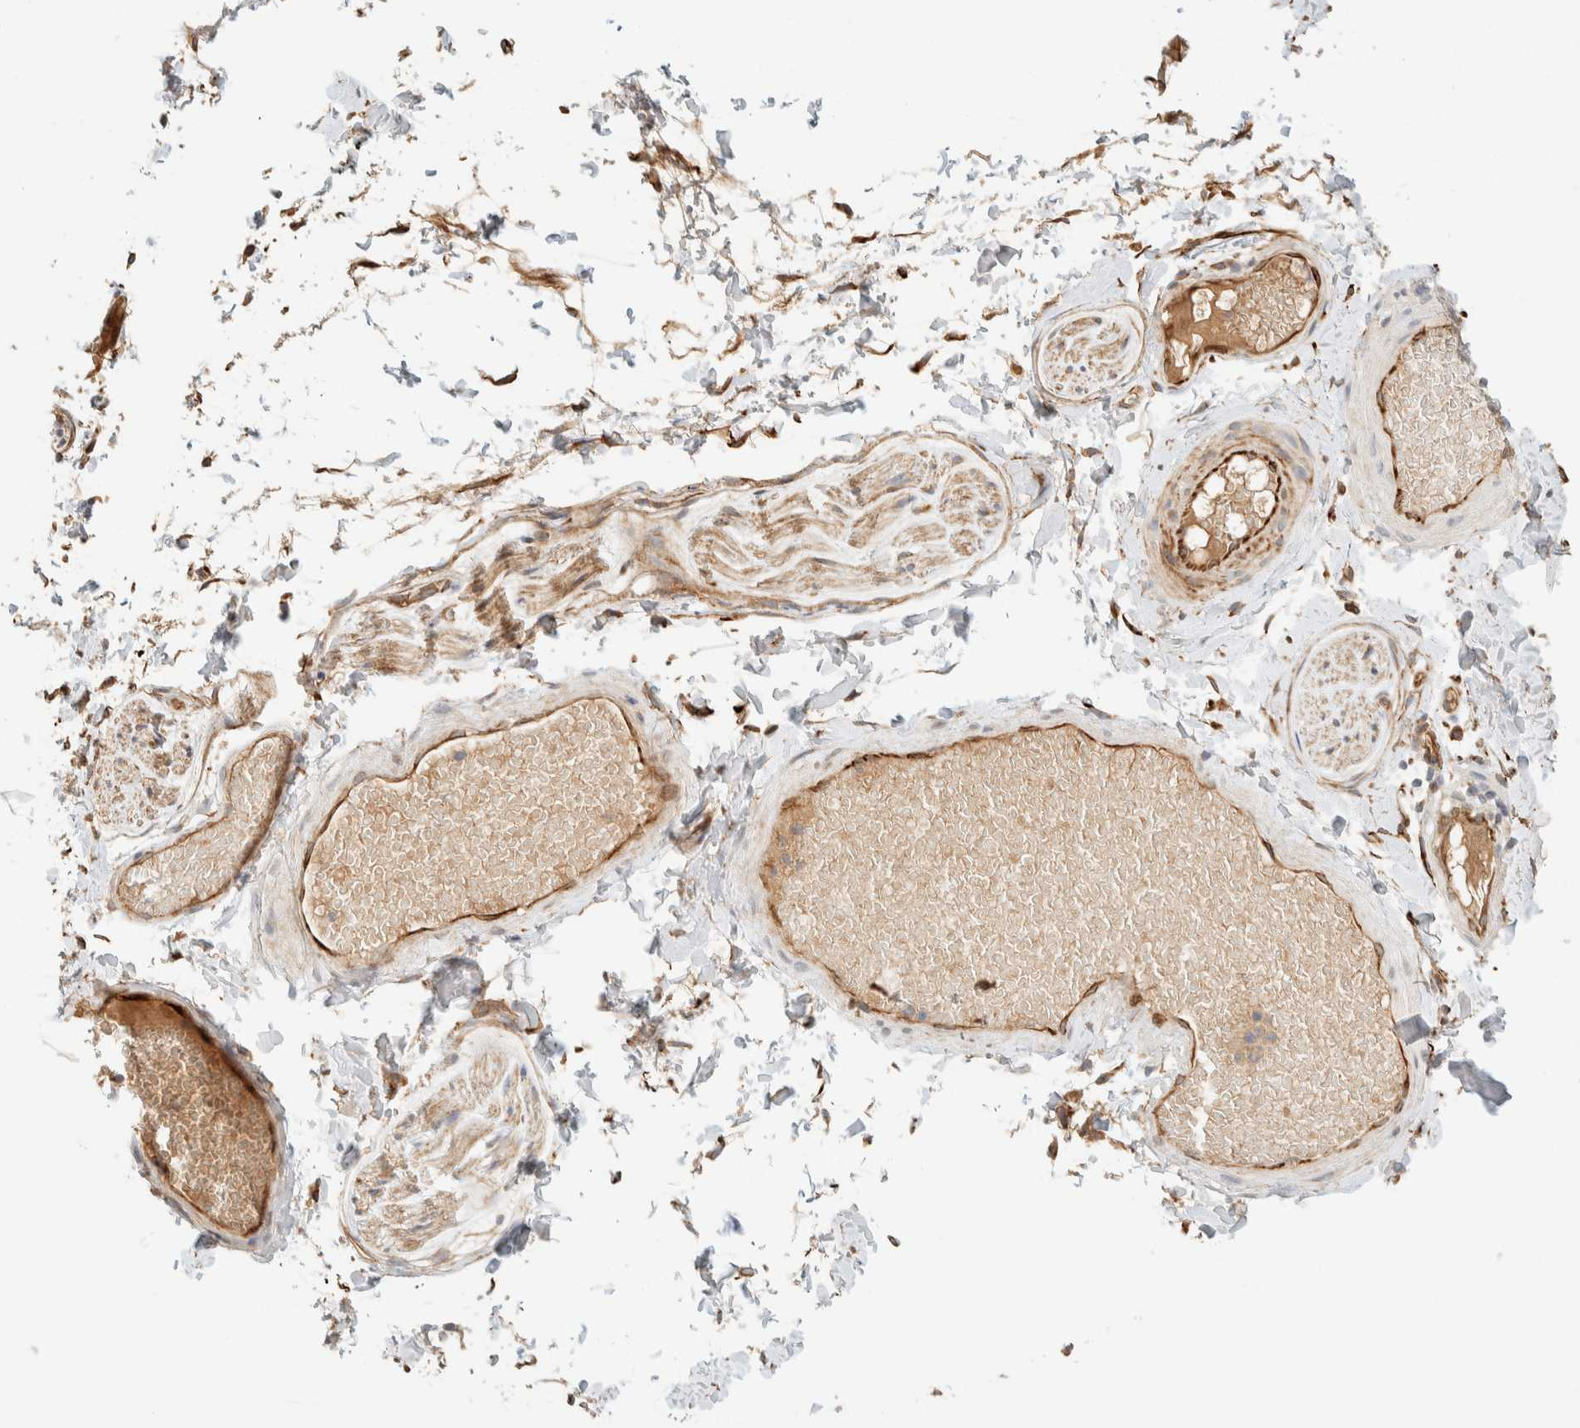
{"staining": {"intensity": "moderate", "quantity": "25%-75%", "location": "cytoplasmic/membranous"}, "tissue": "adipose tissue", "cell_type": "Adipocytes", "image_type": "normal", "snomed": [{"axis": "morphology", "description": "Normal tissue, NOS"}, {"axis": "topography", "description": "Adipose tissue"}, {"axis": "topography", "description": "Vascular tissue"}, {"axis": "topography", "description": "Peripheral nerve tissue"}], "caption": "DAB (3,3'-diaminobenzidine) immunohistochemical staining of benign human adipose tissue reveals moderate cytoplasmic/membranous protein positivity in about 25%-75% of adipocytes. The staining is performed using DAB brown chromogen to label protein expression. The nuclei are counter-stained blue using hematoxylin.", "gene": "FAT1", "patient": {"sex": "male", "age": 25}}